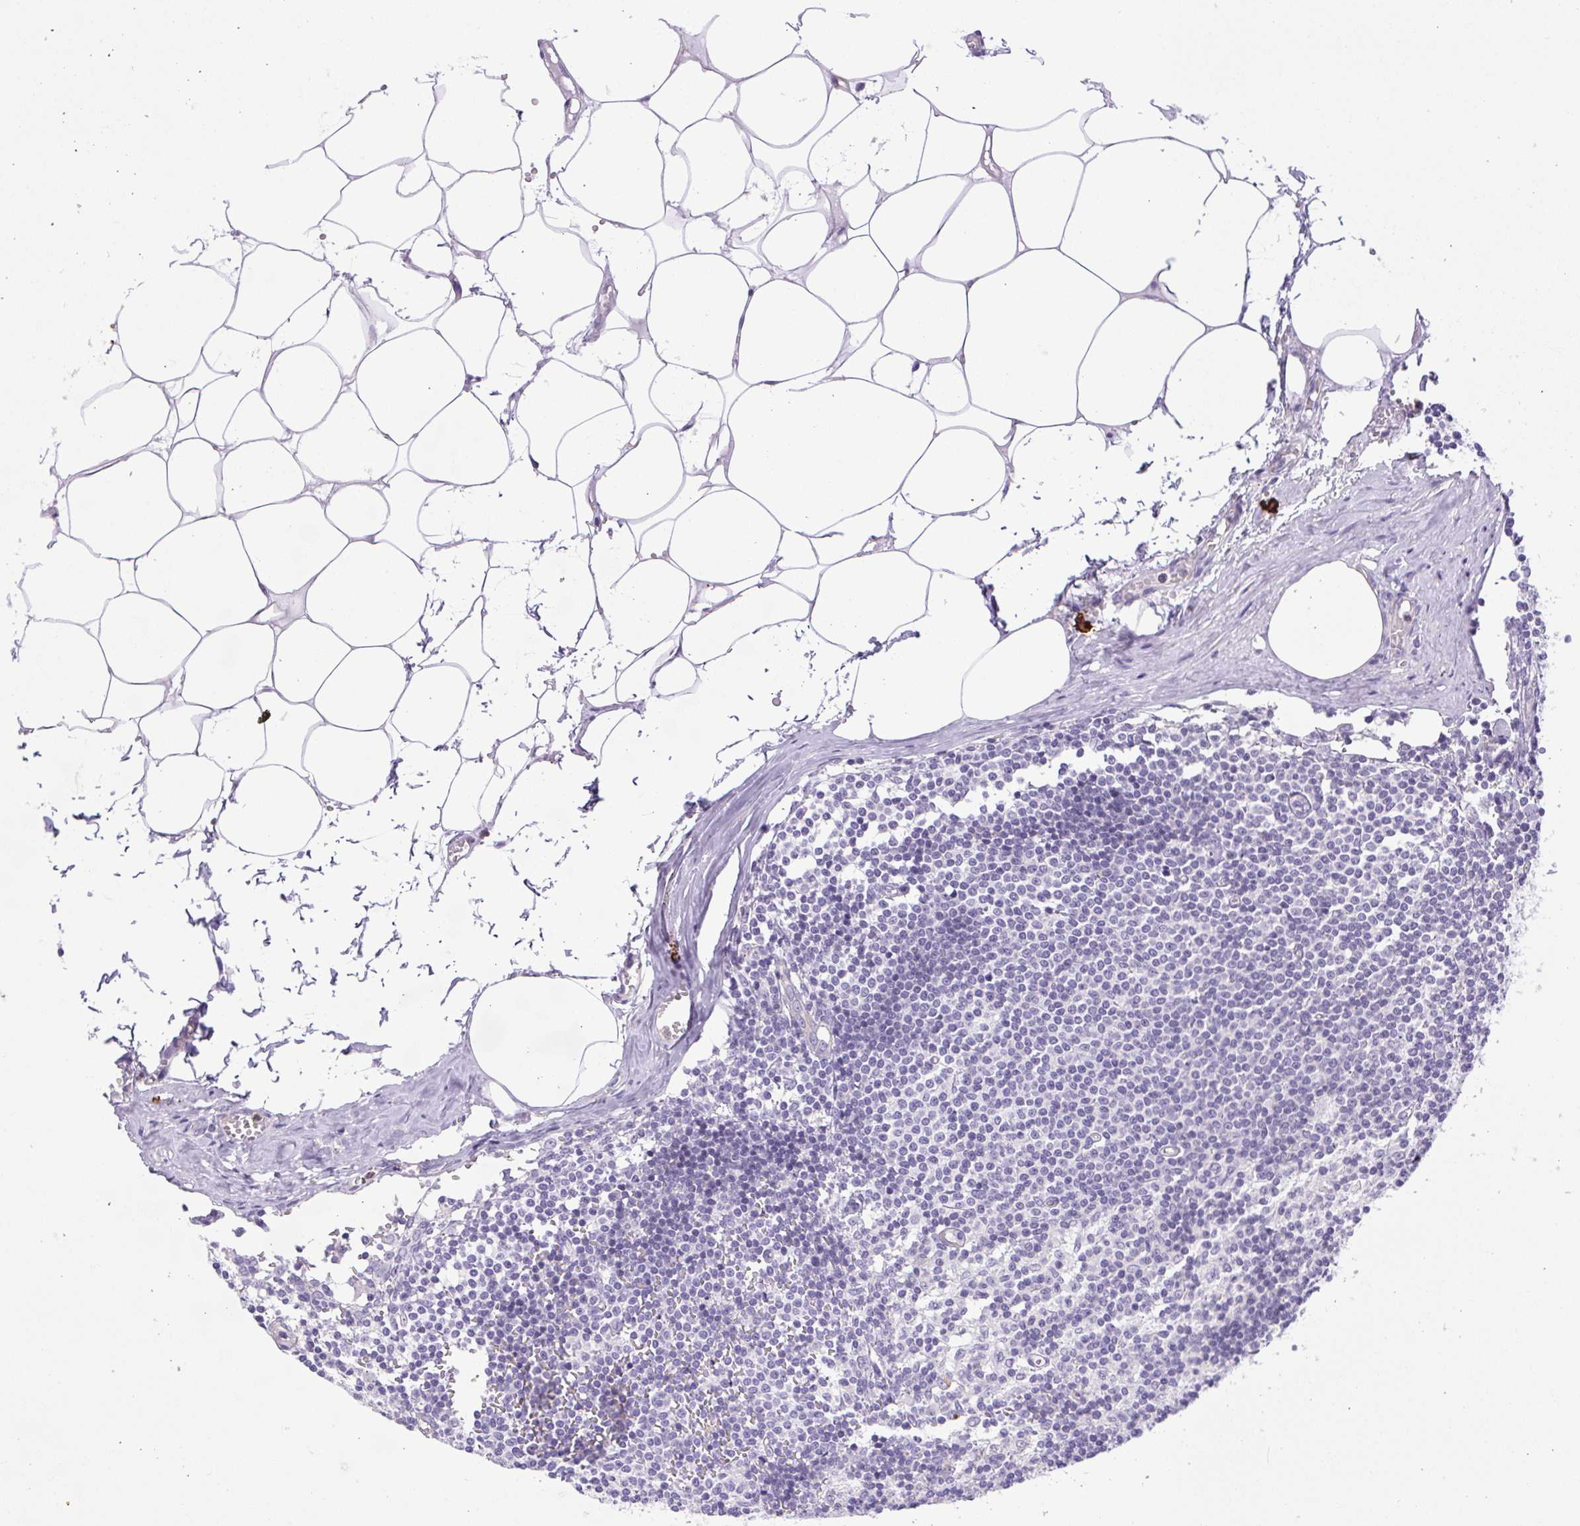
{"staining": {"intensity": "negative", "quantity": "none", "location": "none"}, "tissue": "lymph node", "cell_type": "Germinal center cells", "image_type": "normal", "snomed": [{"axis": "morphology", "description": "Normal tissue, NOS"}, {"axis": "topography", "description": "Lymph node"}], "caption": "Lymph node stained for a protein using immunohistochemistry displays no staining germinal center cells.", "gene": "FAM177B", "patient": {"sex": "female", "age": 69}}